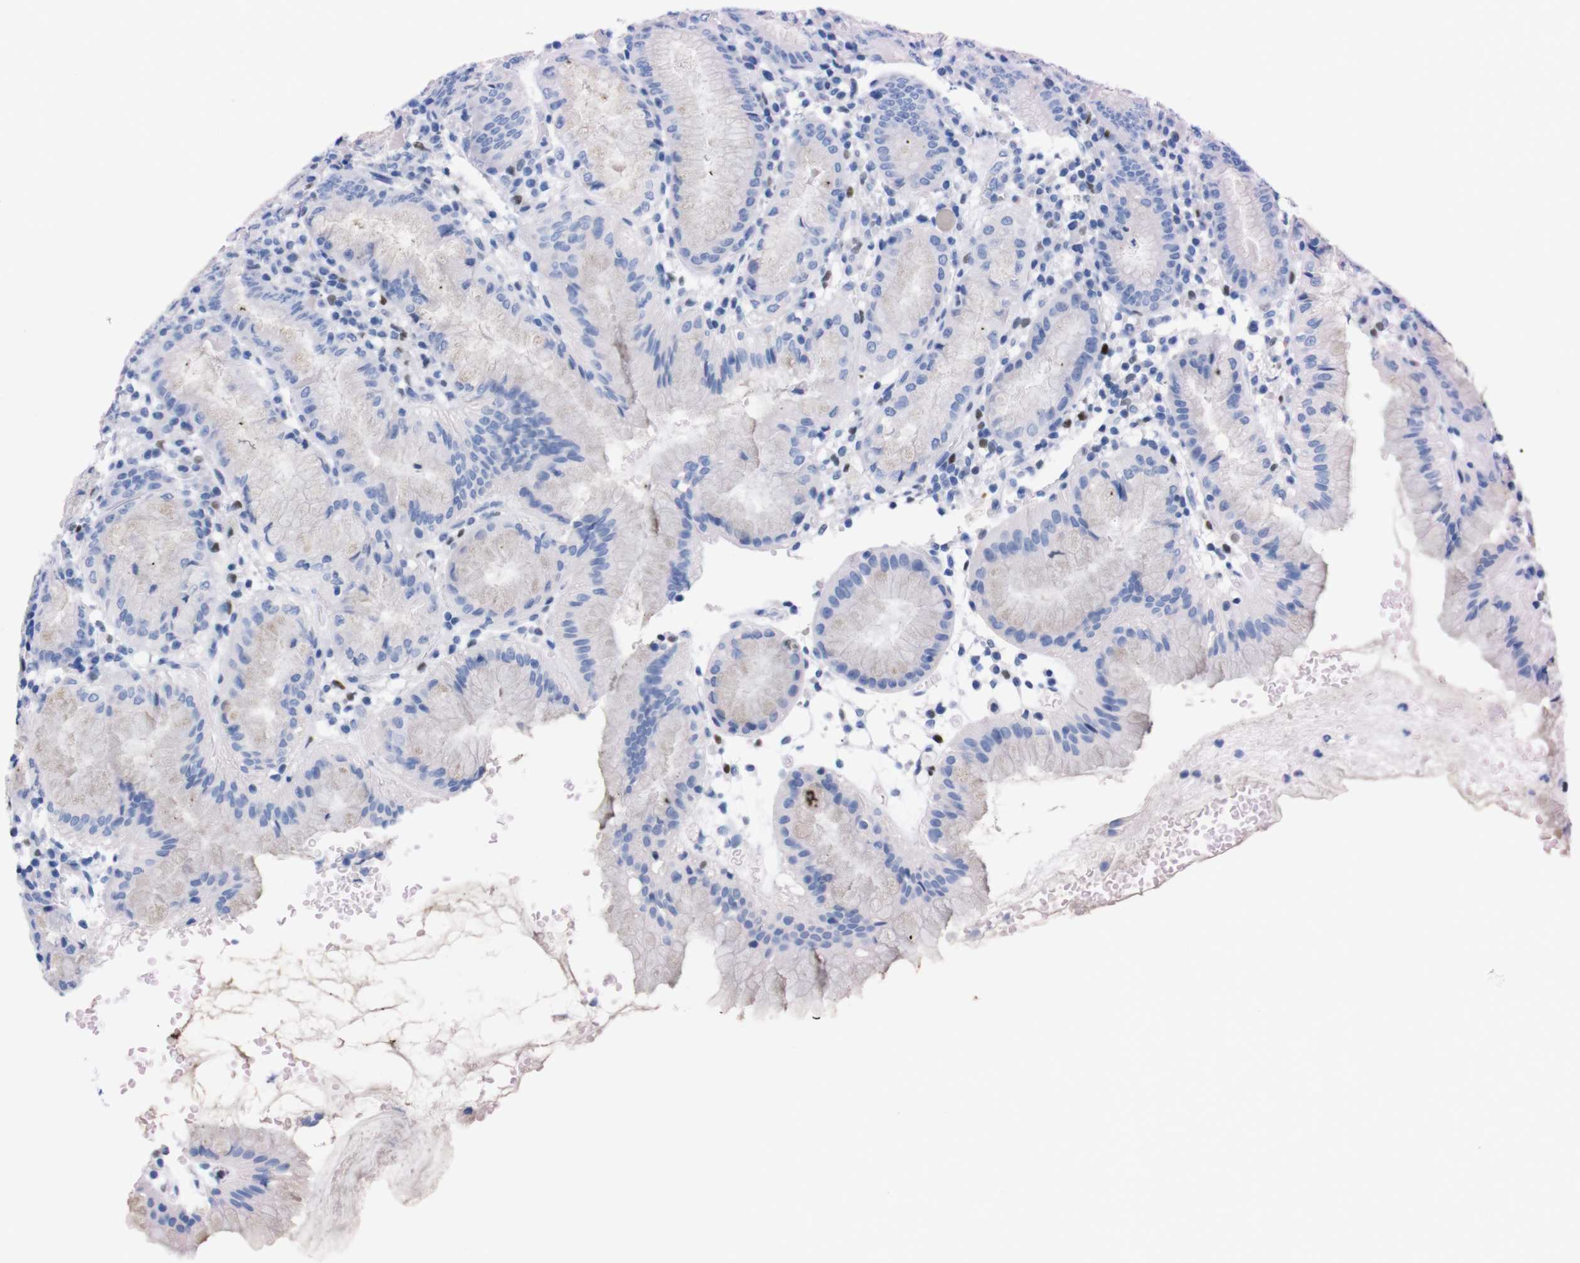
{"staining": {"intensity": "negative", "quantity": "none", "location": "none"}, "tissue": "stomach", "cell_type": "Glandular cells", "image_type": "normal", "snomed": [{"axis": "morphology", "description": "Normal tissue, NOS"}, {"axis": "topography", "description": "Stomach"}, {"axis": "topography", "description": "Stomach, lower"}], "caption": "Immunohistochemistry histopathology image of benign stomach stained for a protein (brown), which exhibits no staining in glandular cells. Nuclei are stained in blue.", "gene": "P2RY12", "patient": {"sex": "female", "age": 75}}